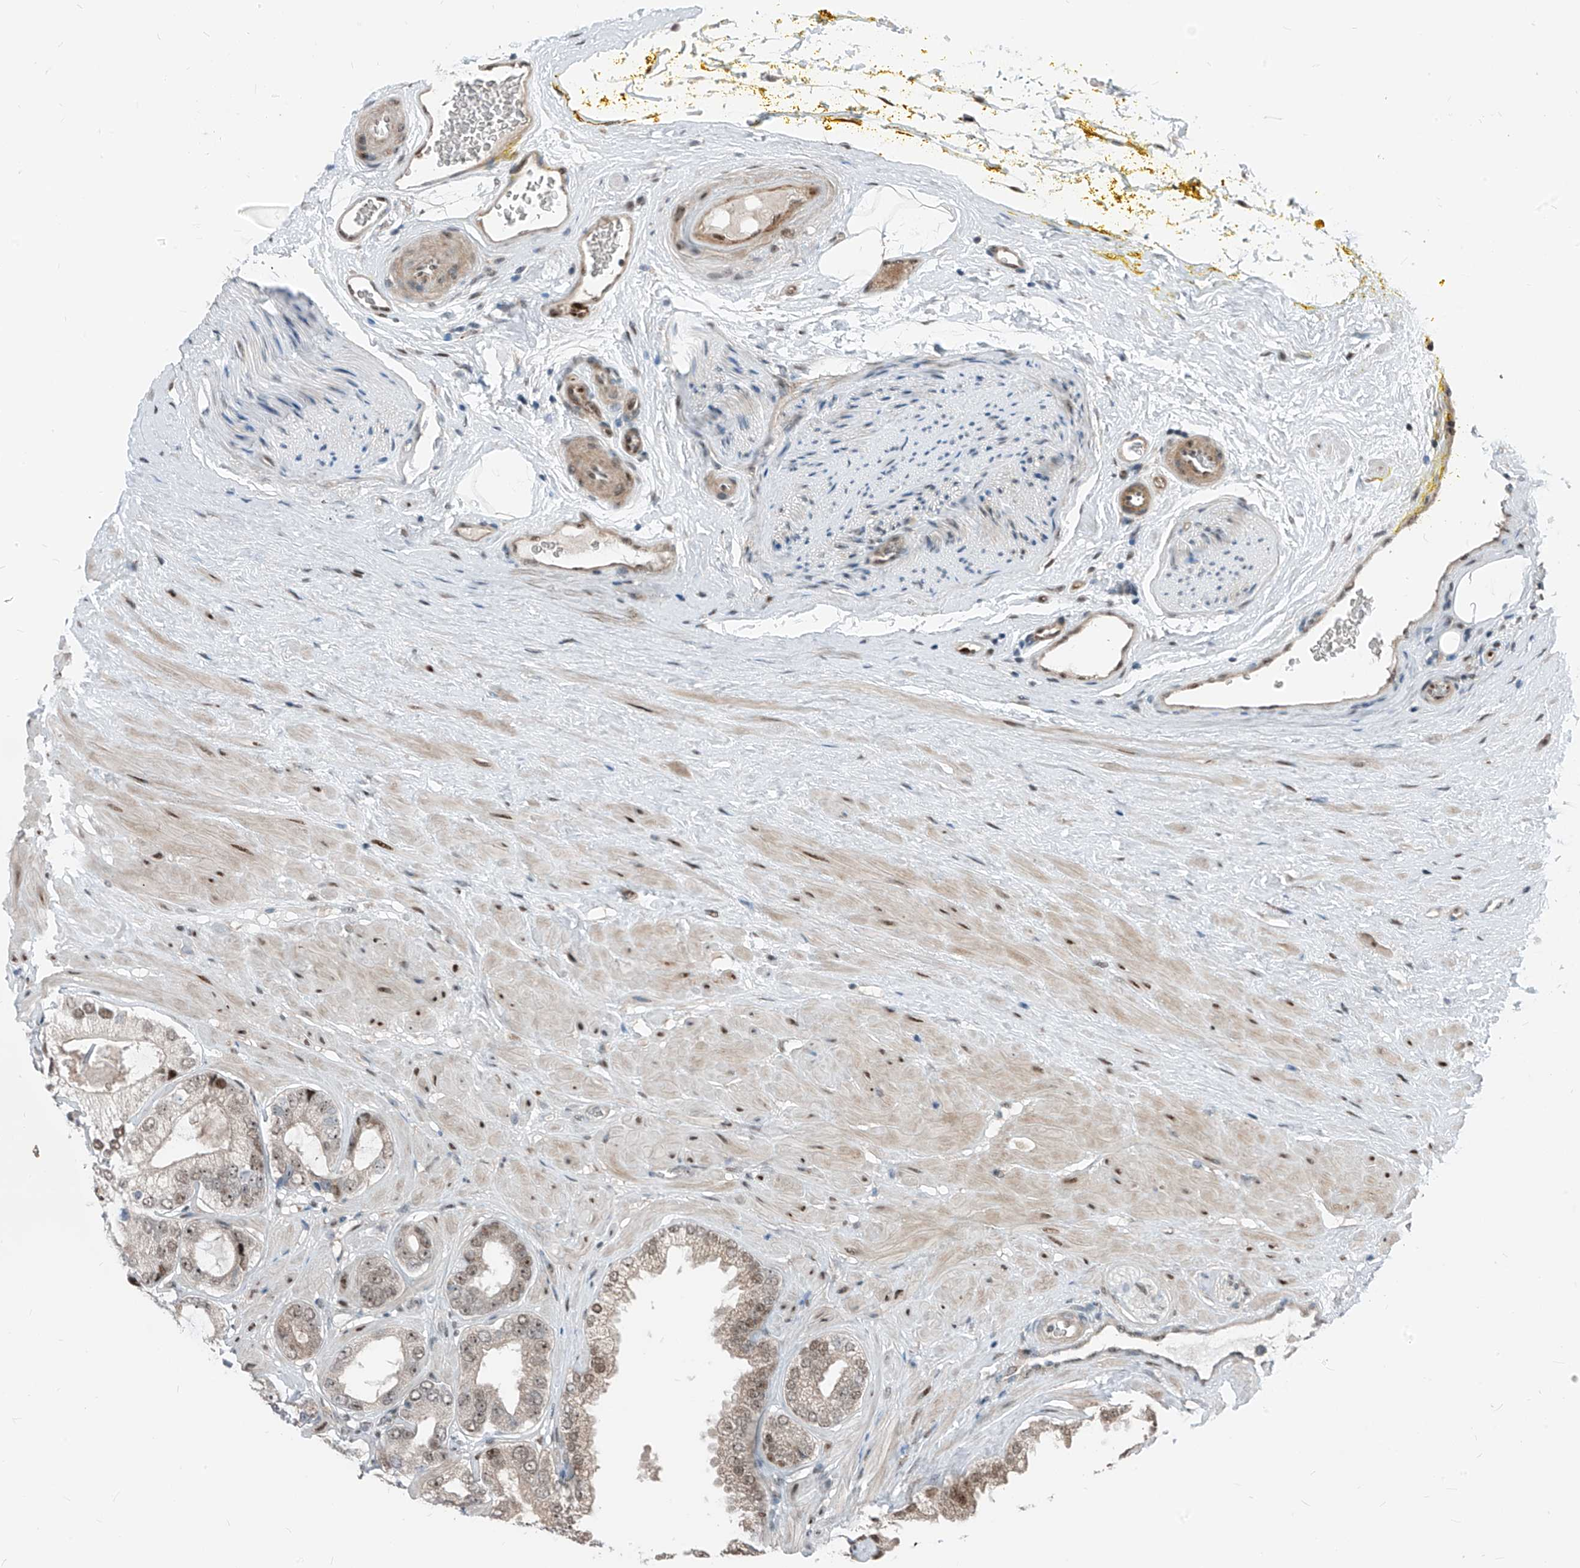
{"staining": {"intensity": "weak", "quantity": ">75%", "location": "nuclear"}, "tissue": "prostate cancer", "cell_type": "Tumor cells", "image_type": "cancer", "snomed": [{"axis": "morphology", "description": "Adenocarcinoma, High grade"}, {"axis": "topography", "description": "Prostate"}], "caption": "An IHC image of tumor tissue is shown. Protein staining in brown highlights weak nuclear positivity in prostate adenocarcinoma (high-grade) within tumor cells. Using DAB (brown) and hematoxylin (blue) stains, captured at high magnification using brightfield microscopy.", "gene": "RBP7", "patient": {"sex": "male", "age": 59}}